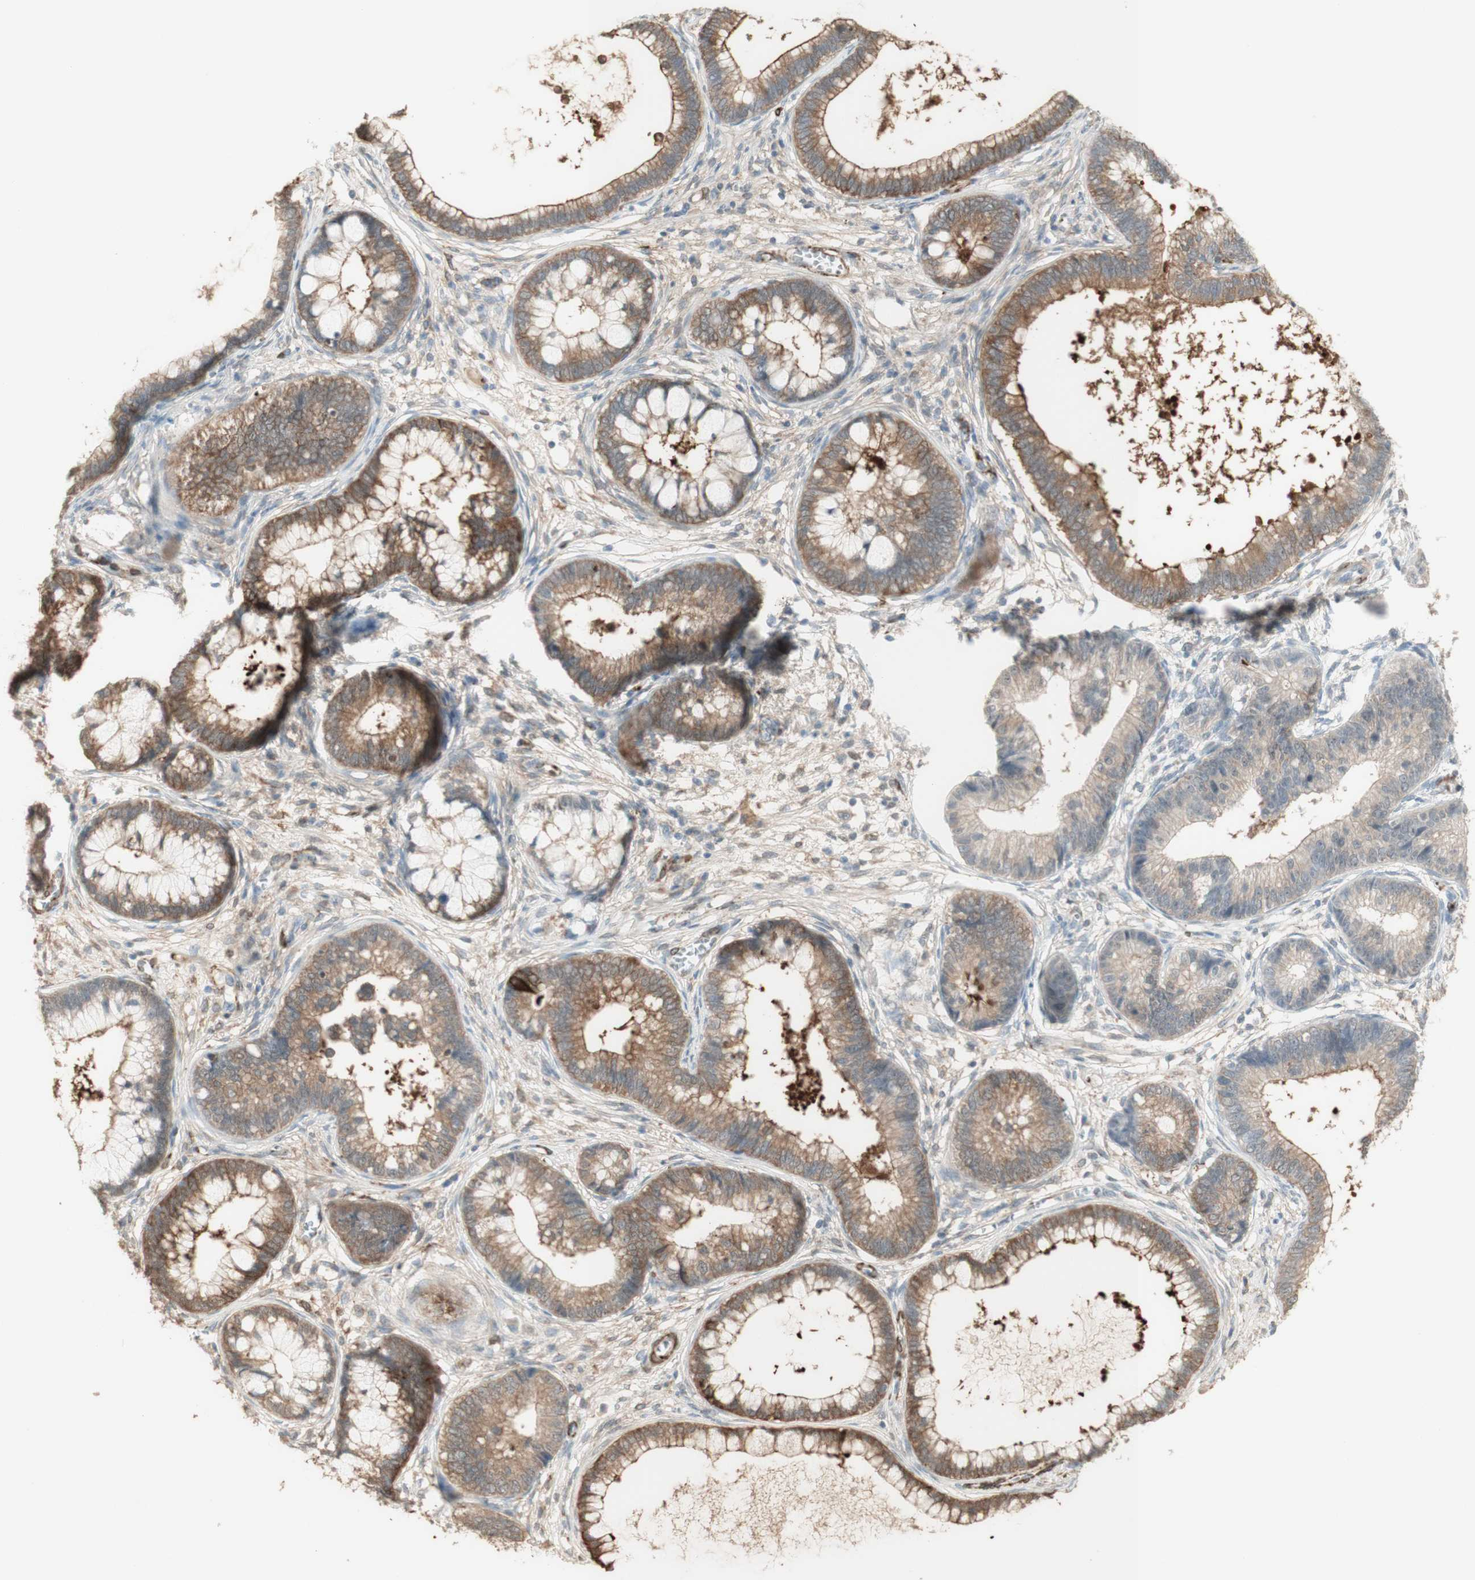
{"staining": {"intensity": "weak", "quantity": ">75%", "location": "cytoplasmic/membranous"}, "tissue": "cervical cancer", "cell_type": "Tumor cells", "image_type": "cancer", "snomed": [{"axis": "morphology", "description": "Adenocarcinoma, NOS"}, {"axis": "topography", "description": "Cervix"}], "caption": "High-magnification brightfield microscopy of cervical cancer stained with DAB (3,3'-diaminobenzidine) (brown) and counterstained with hematoxylin (blue). tumor cells exhibit weak cytoplasmic/membranous positivity is present in approximately>75% of cells. (IHC, brightfield microscopy, high magnification).", "gene": "MUC3A", "patient": {"sex": "female", "age": 44}}